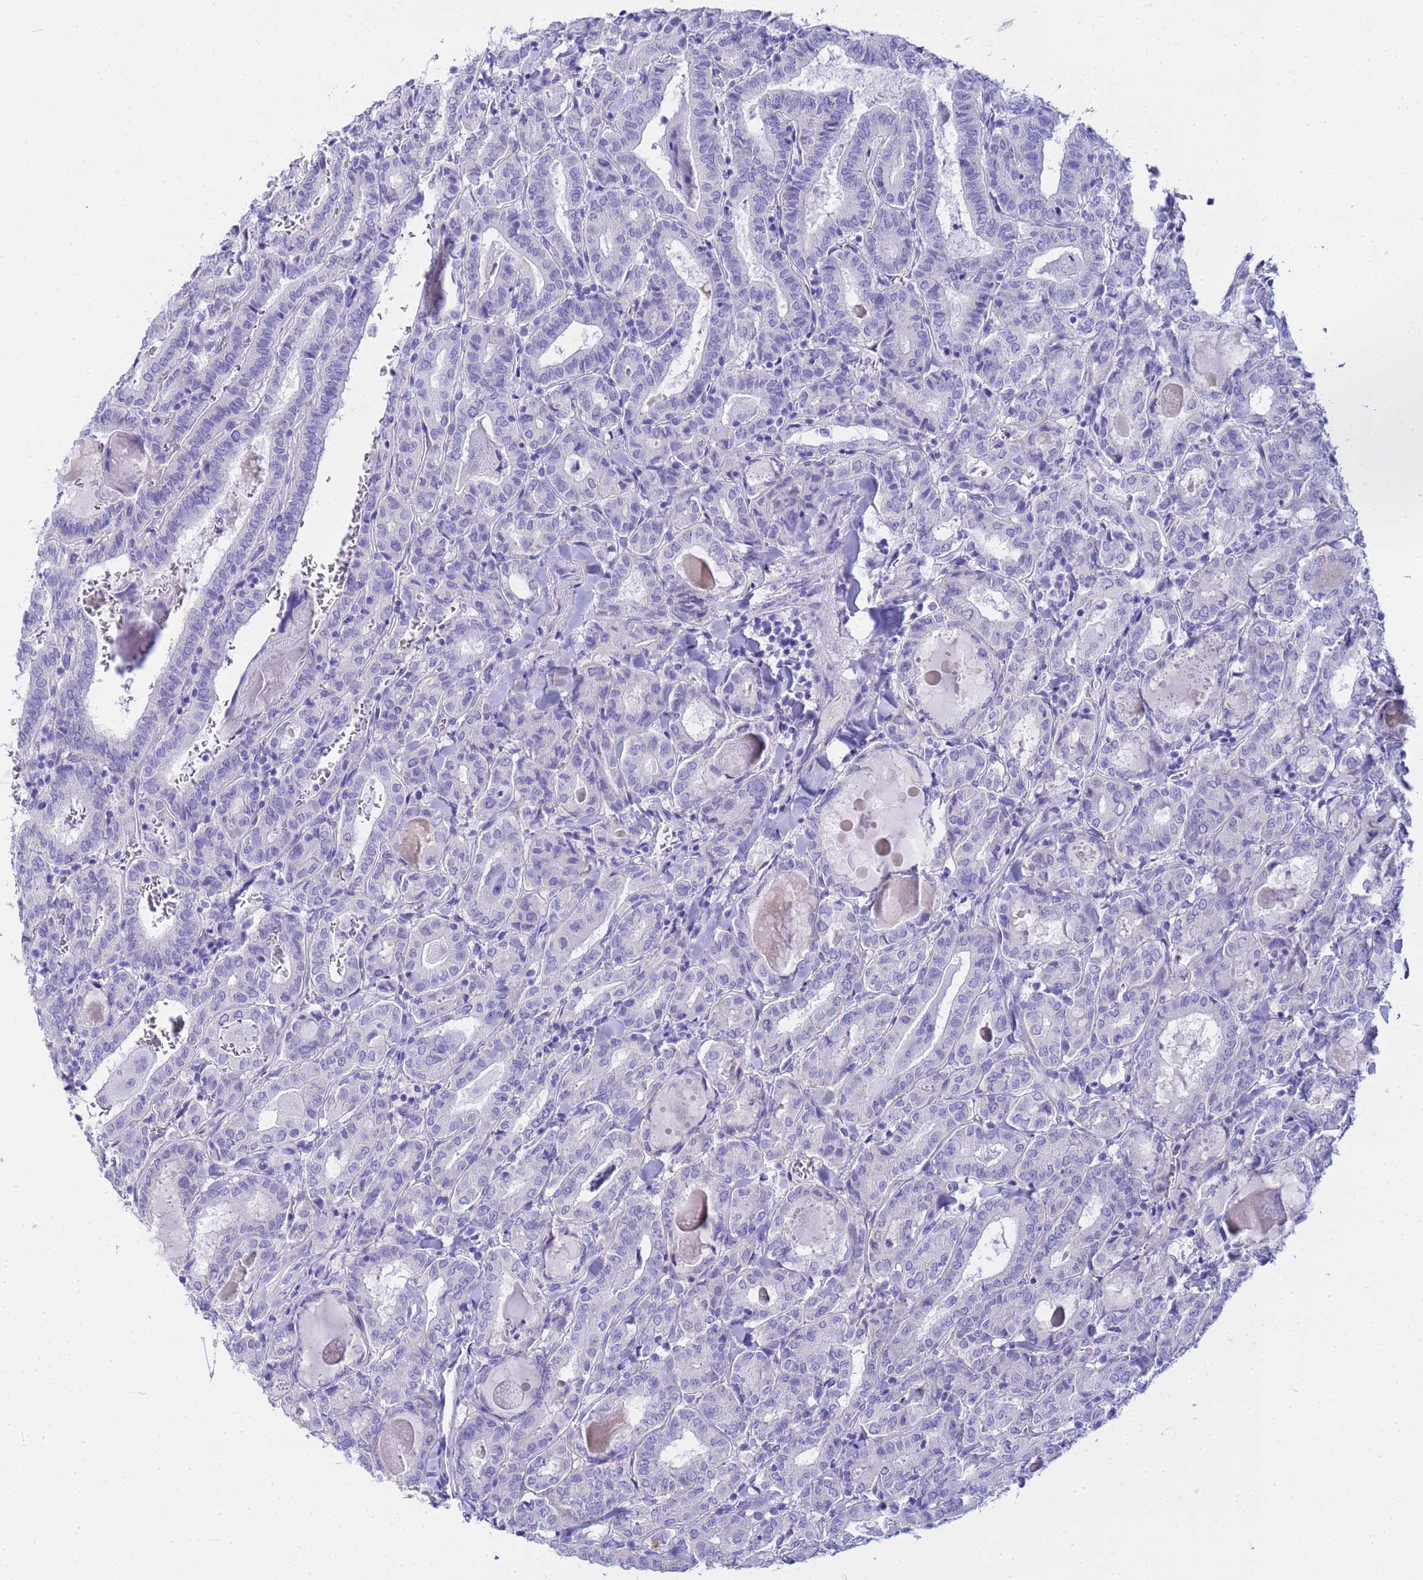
{"staining": {"intensity": "negative", "quantity": "none", "location": "none"}, "tissue": "thyroid cancer", "cell_type": "Tumor cells", "image_type": "cancer", "snomed": [{"axis": "morphology", "description": "Papillary adenocarcinoma, NOS"}, {"axis": "topography", "description": "Thyroid gland"}], "caption": "The histopathology image exhibits no staining of tumor cells in thyroid cancer.", "gene": "AQP12A", "patient": {"sex": "female", "age": 72}}